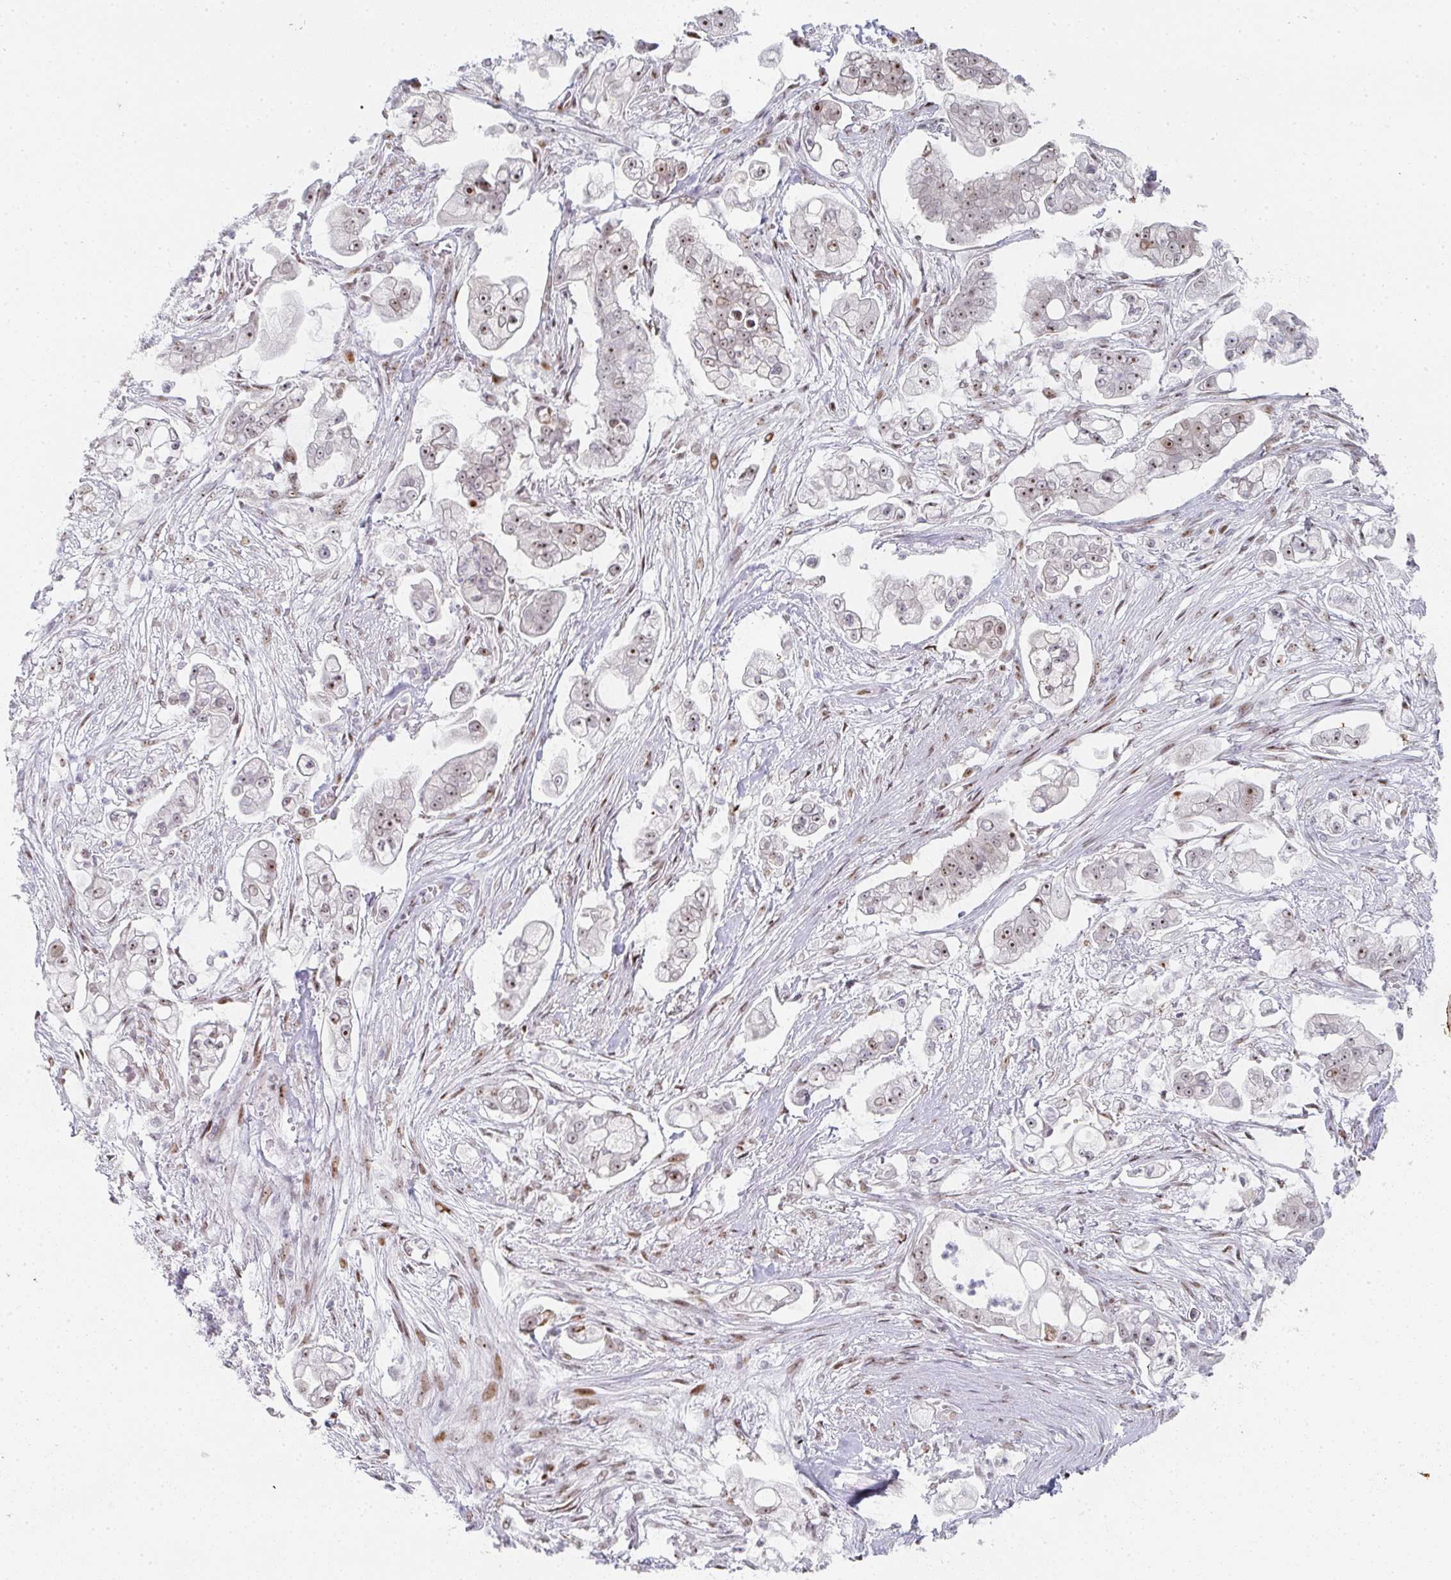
{"staining": {"intensity": "moderate", "quantity": "25%-75%", "location": "nuclear"}, "tissue": "pancreatic cancer", "cell_type": "Tumor cells", "image_type": "cancer", "snomed": [{"axis": "morphology", "description": "Adenocarcinoma, NOS"}, {"axis": "topography", "description": "Pancreas"}], "caption": "This photomicrograph demonstrates pancreatic cancer (adenocarcinoma) stained with immunohistochemistry (IHC) to label a protein in brown. The nuclear of tumor cells show moderate positivity for the protein. Nuclei are counter-stained blue.", "gene": "POU2AF2", "patient": {"sex": "female", "age": 69}}